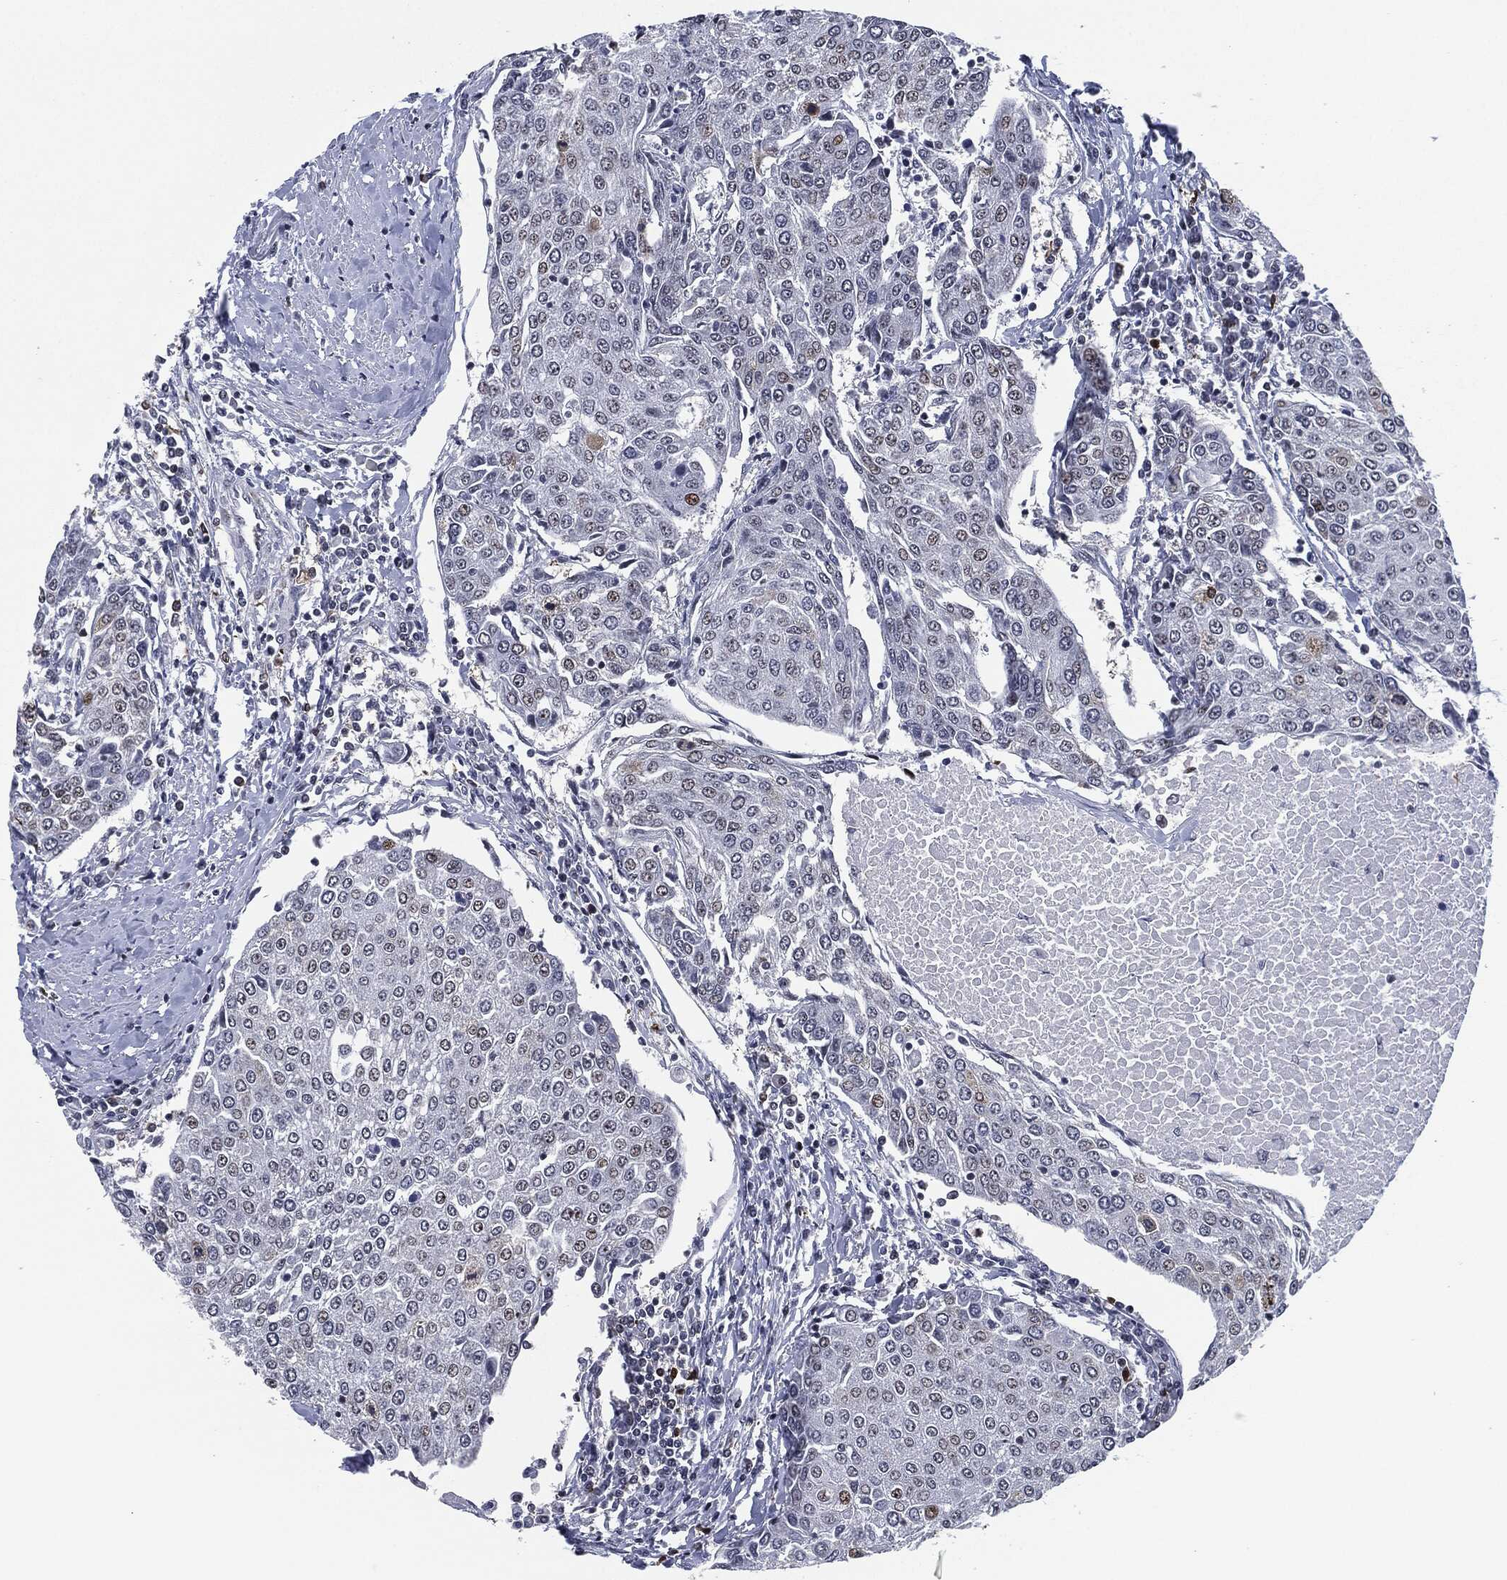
{"staining": {"intensity": "negative", "quantity": "none", "location": "none"}, "tissue": "urothelial cancer", "cell_type": "Tumor cells", "image_type": "cancer", "snomed": [{"axis": "morphology", "description": "Urothelial carcinoma, High grade"}, {"axis": "topography", "description": "Urinary bladder"}], "caption": "Urothelial carcinoma (high-grade) stained for a protein using IHC demonstrates no expression tumor cells.", "gene": "AKT2", "patient": {"sex": "female", "age": 85}}